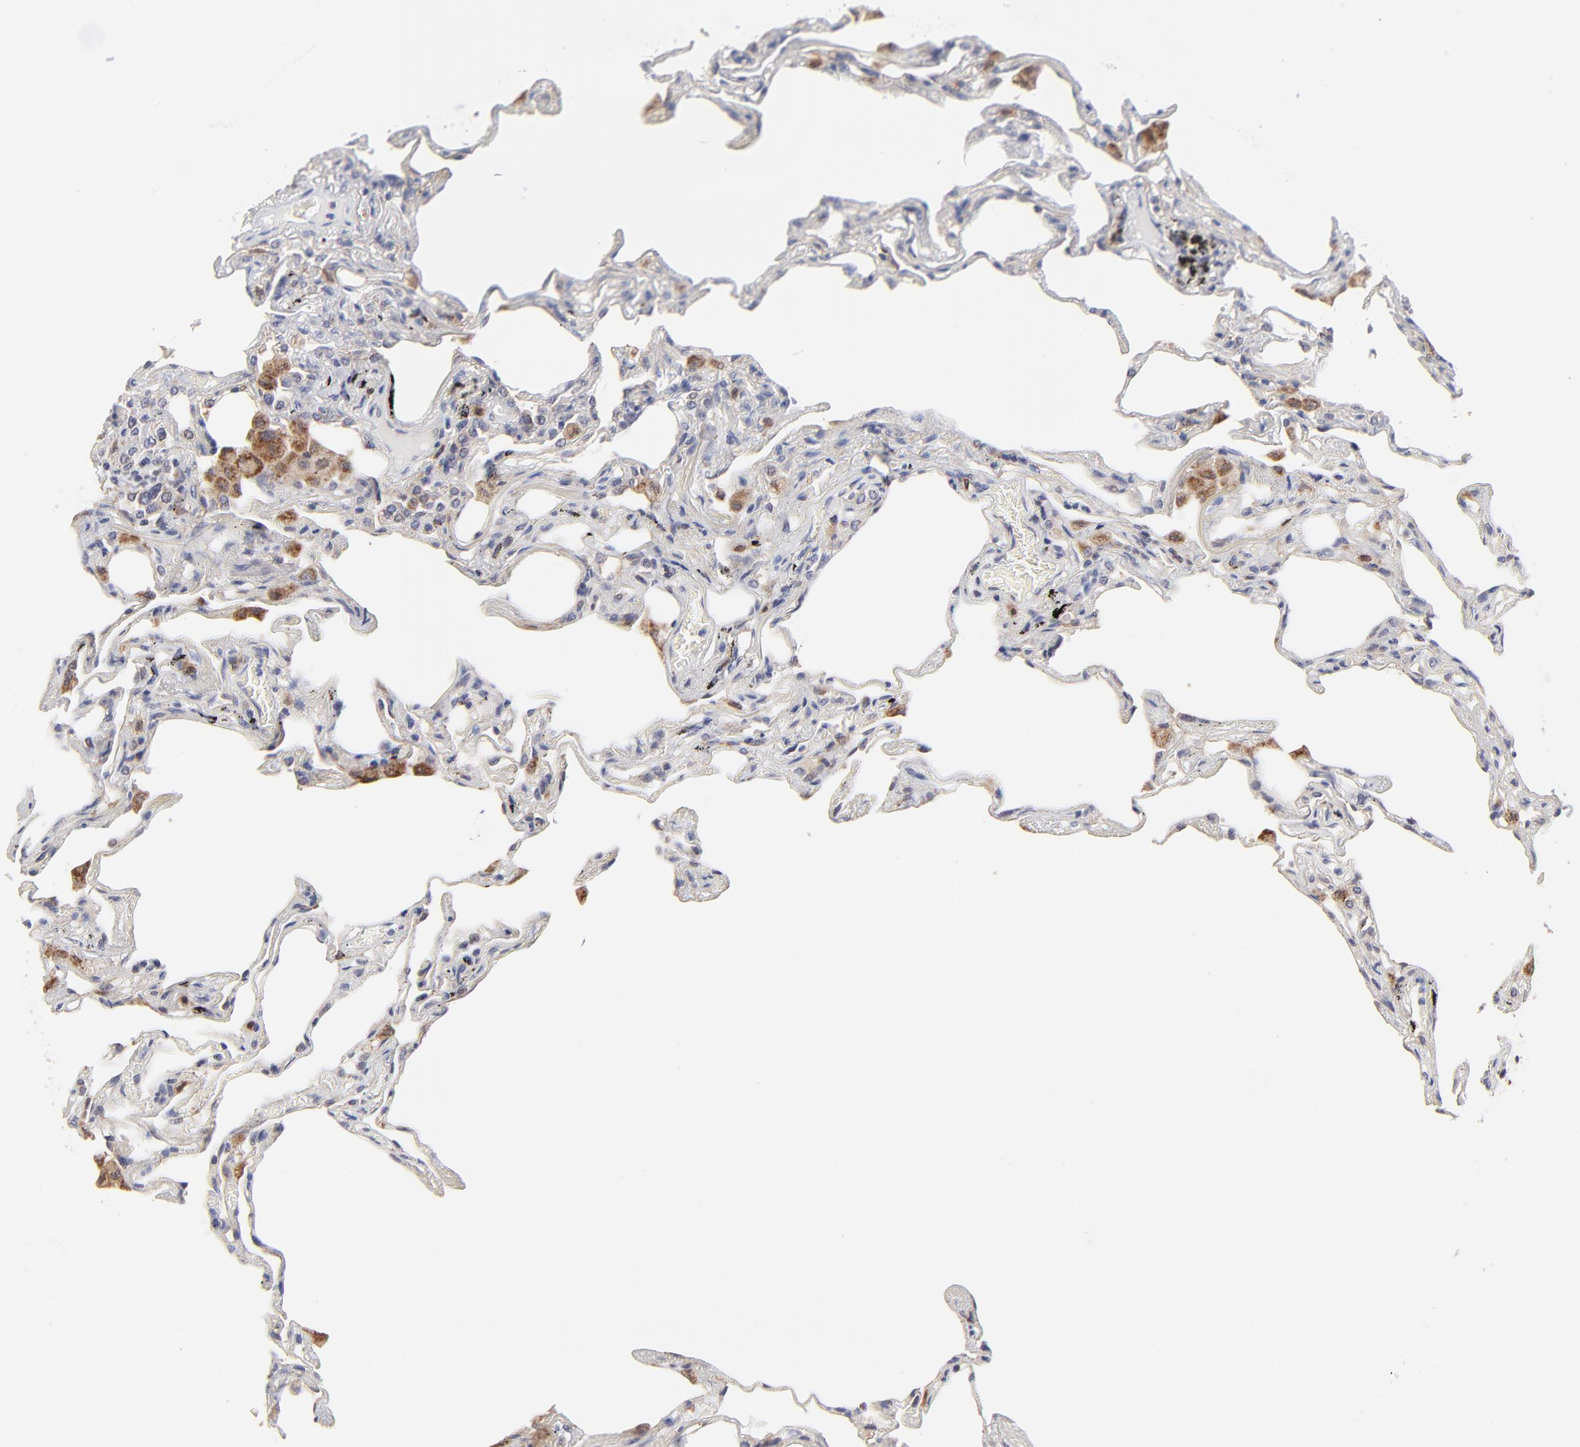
{"staining": {"intensity": "negative", "quantity": "none", "location": "none"}, "tissue": "lung", "cell_type": "Alveolar cells", "image_type": "normal", "snomed": [{"axis": "morphology", "description": "Normal tissue, NOS"}, {"axis": "morphology", "description": "Inflammation, NOS"}, {"axis": "topography", "description": "Lung"}], "caption": "The micrograph displays no staining of alveolar cells in benign lung. (DAB immunohistochemistry (IHC) visualized using brightfield microscopy, high magnification).", "gene": "FBXL12", "patient": {"sex": "male", "age": 69}}